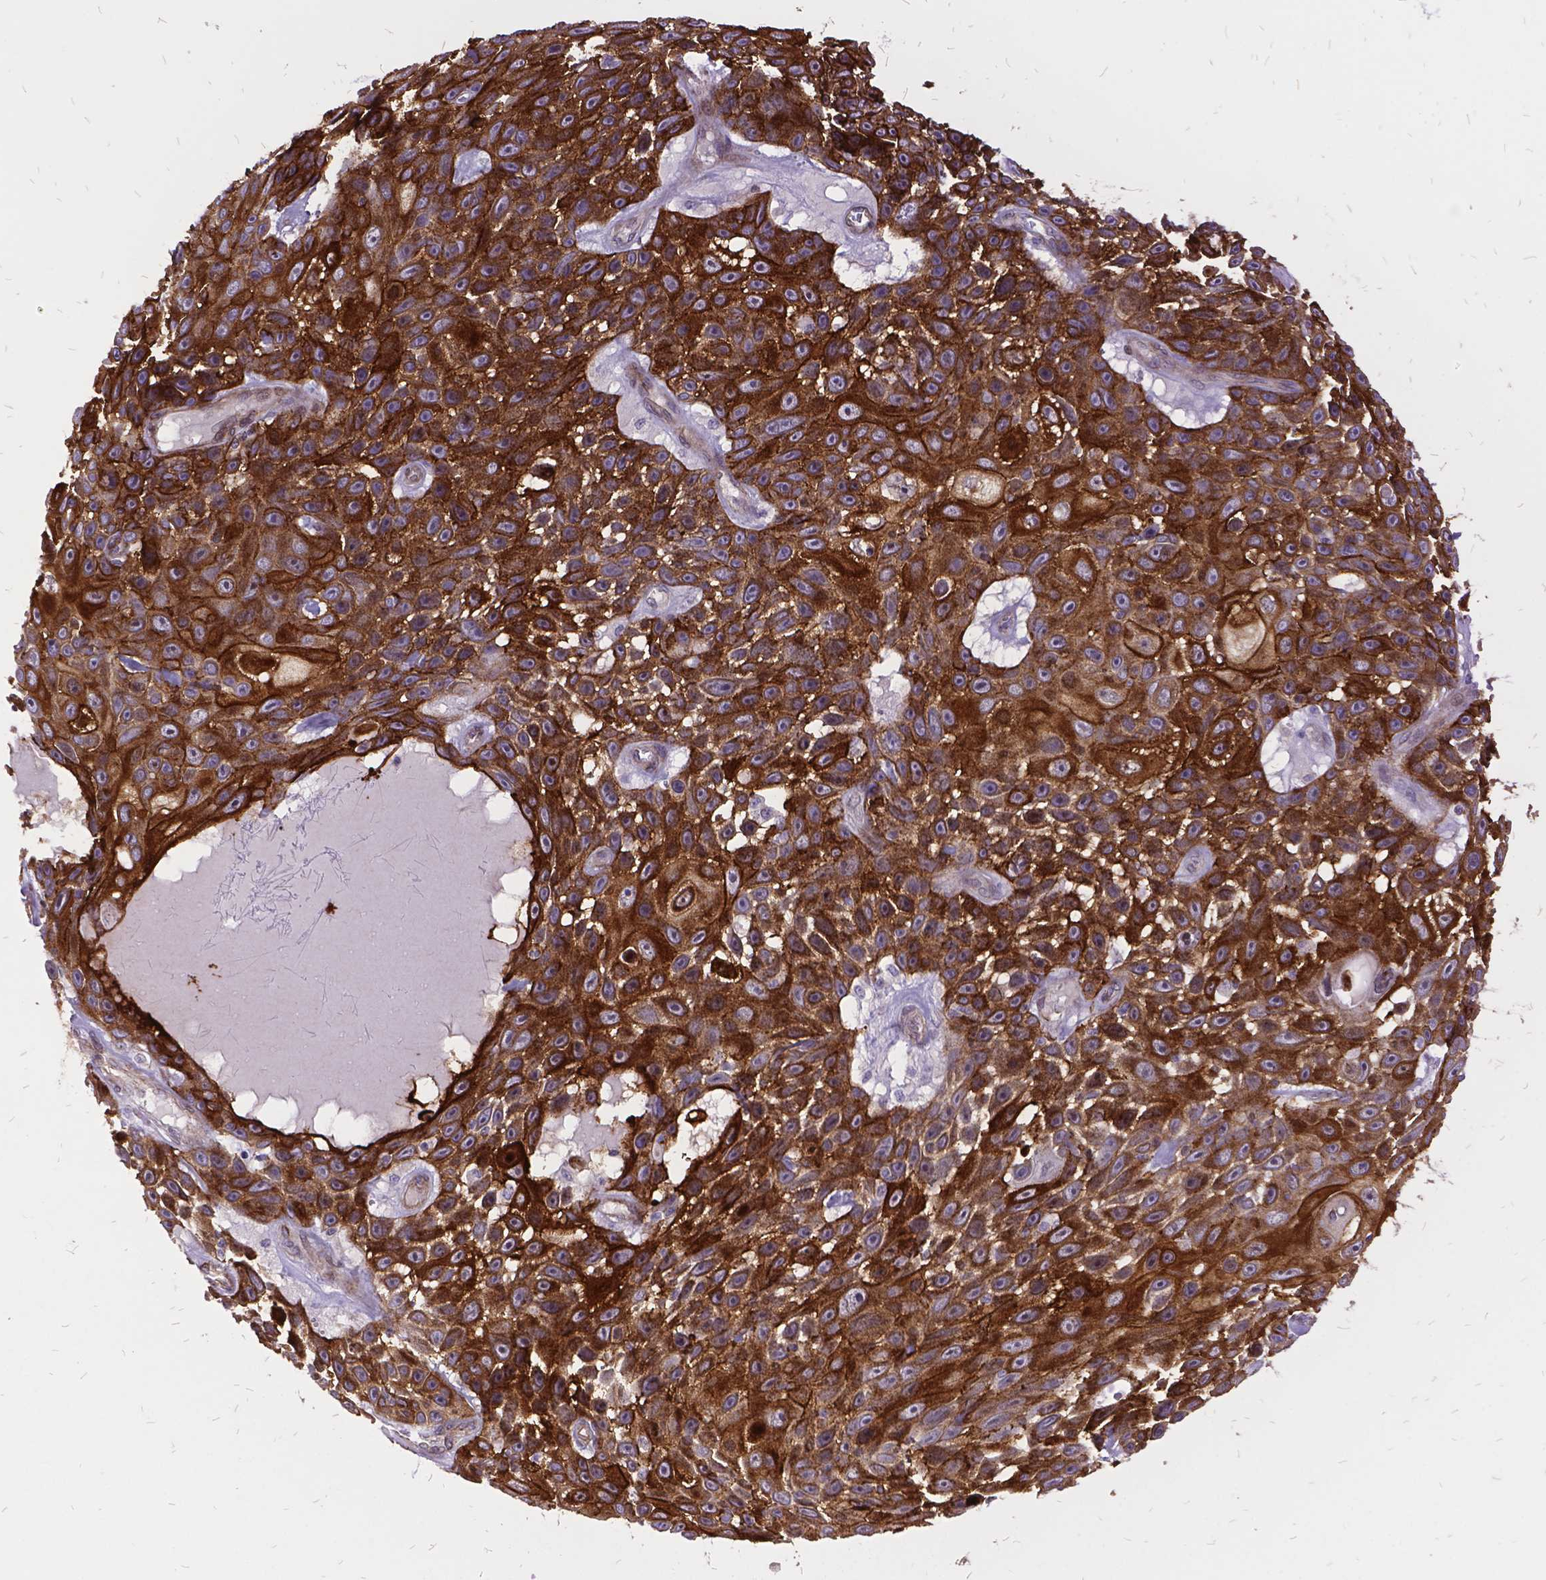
{"staining": {"intensity": "moderate", "quantity": ">75%", "location": "cytoplasmic/membranous"}, "tissue": "skin cancer", "cell_type": "Tumor cells", "image_type": "cancer", "snomed": [{"axis": "morphology", "description": "Squamous cell carcinoma, NOS"}, {"axis": "topography", "description": "Skin"}], "caption": "DAB immunohistochemical staining of human skin cancer demonstrates moderate cytoplasmic/membranous protein staining in approximately >75% of tumor cells.", "gene": "GRB7", "patient": {"sex": "male", "age": 82}}